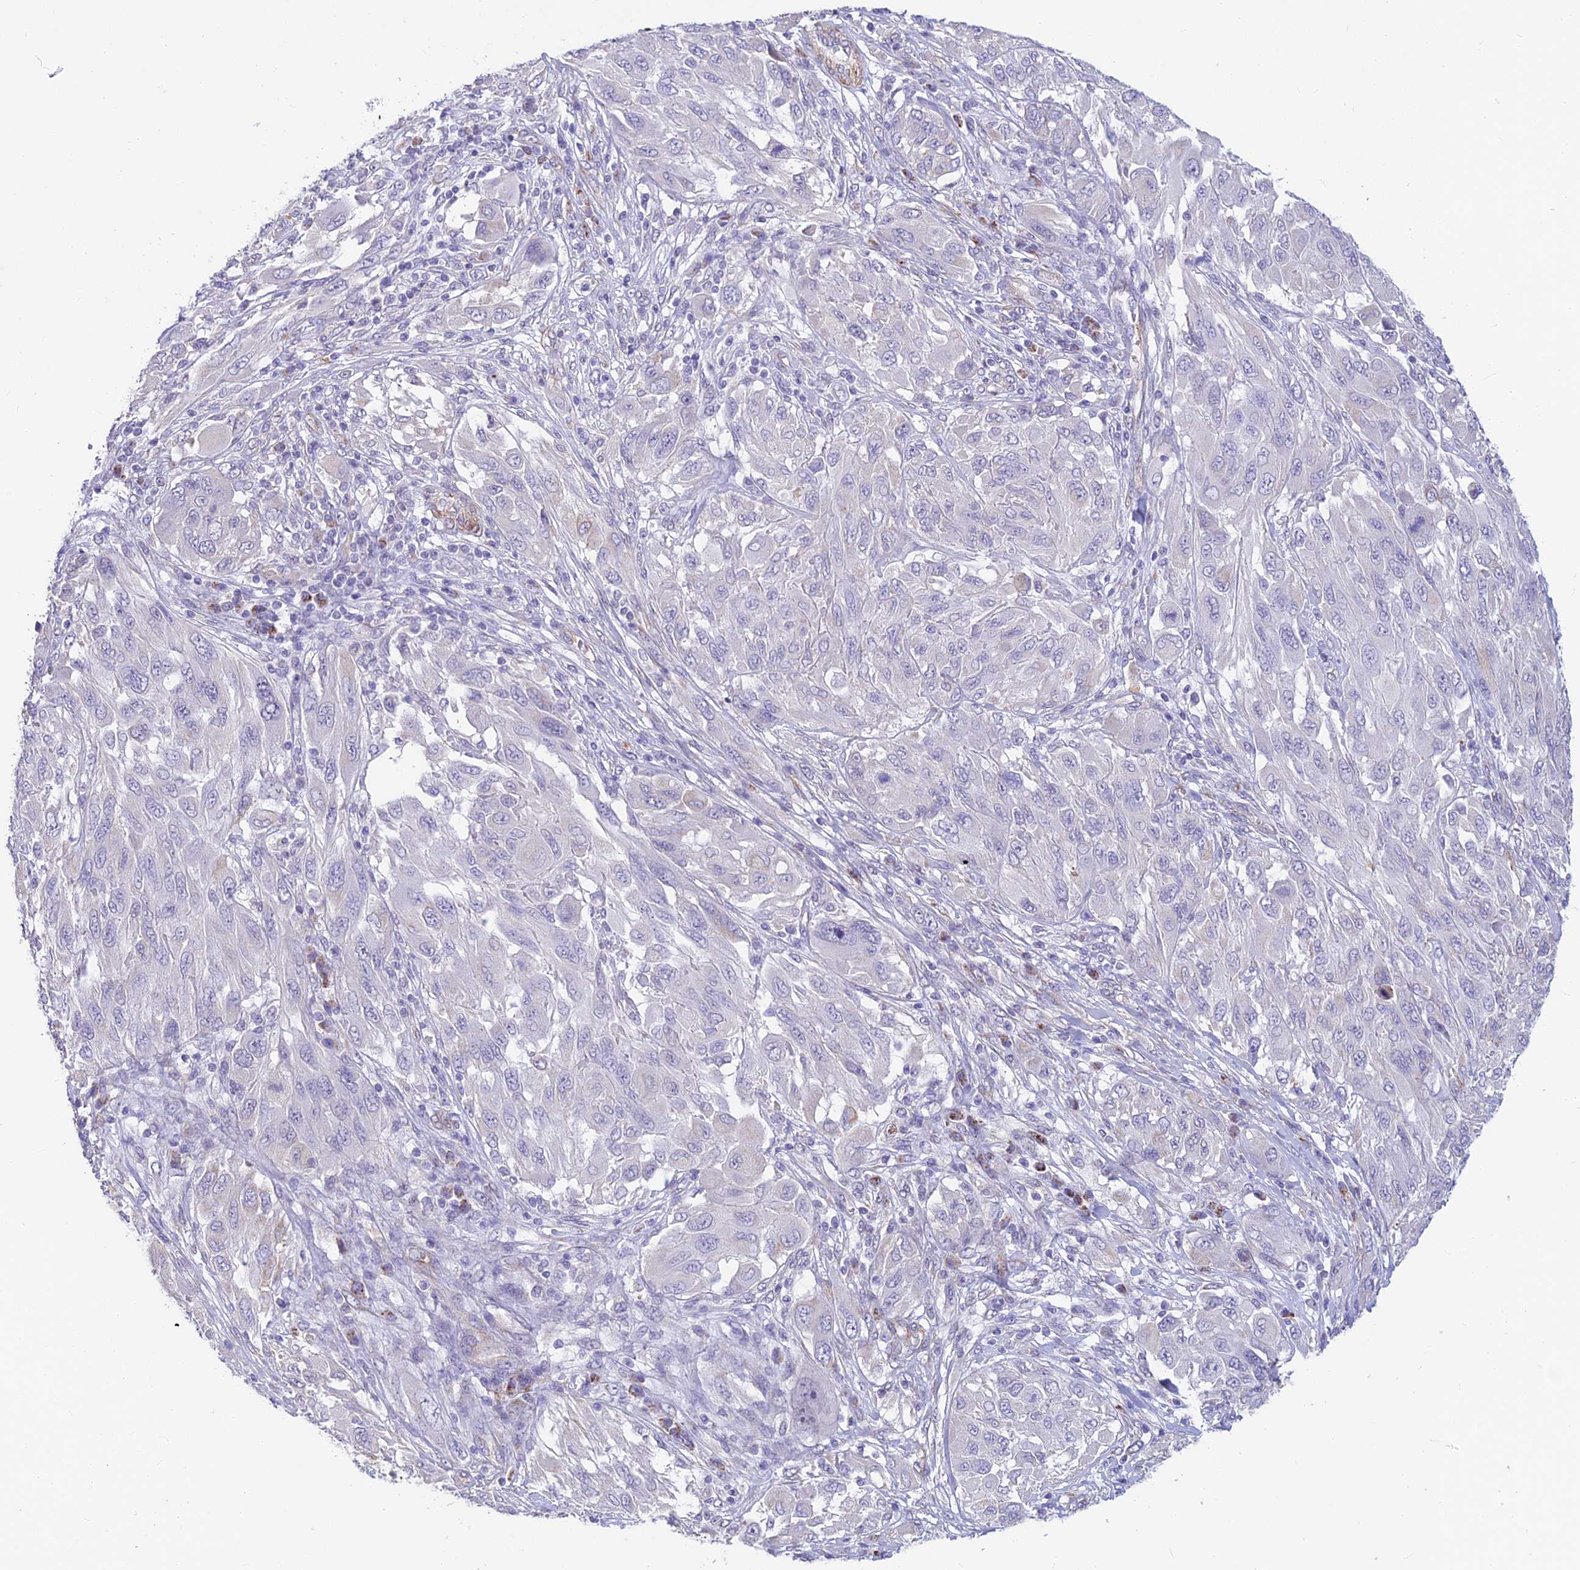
{"staining": {"intensity": "negative", "quantity": "none", "location": "none"}, "tissue": "melanoma", "cell_type": "Tumor cells", "image_type": "cancer", "snomed": [{"axis": "morphology", "description": "Malignant melanoma, NOS"}, {"axis": "topography", "description": "Skin"}], "caption": "High power microscopy photomicrograph of an immunohistochemistry photomicrograph of melanoma, revealing no significant expression in tumor cells.", "gene": "ALDH1L2", "patient": {"sex": "female", "age": 91}}